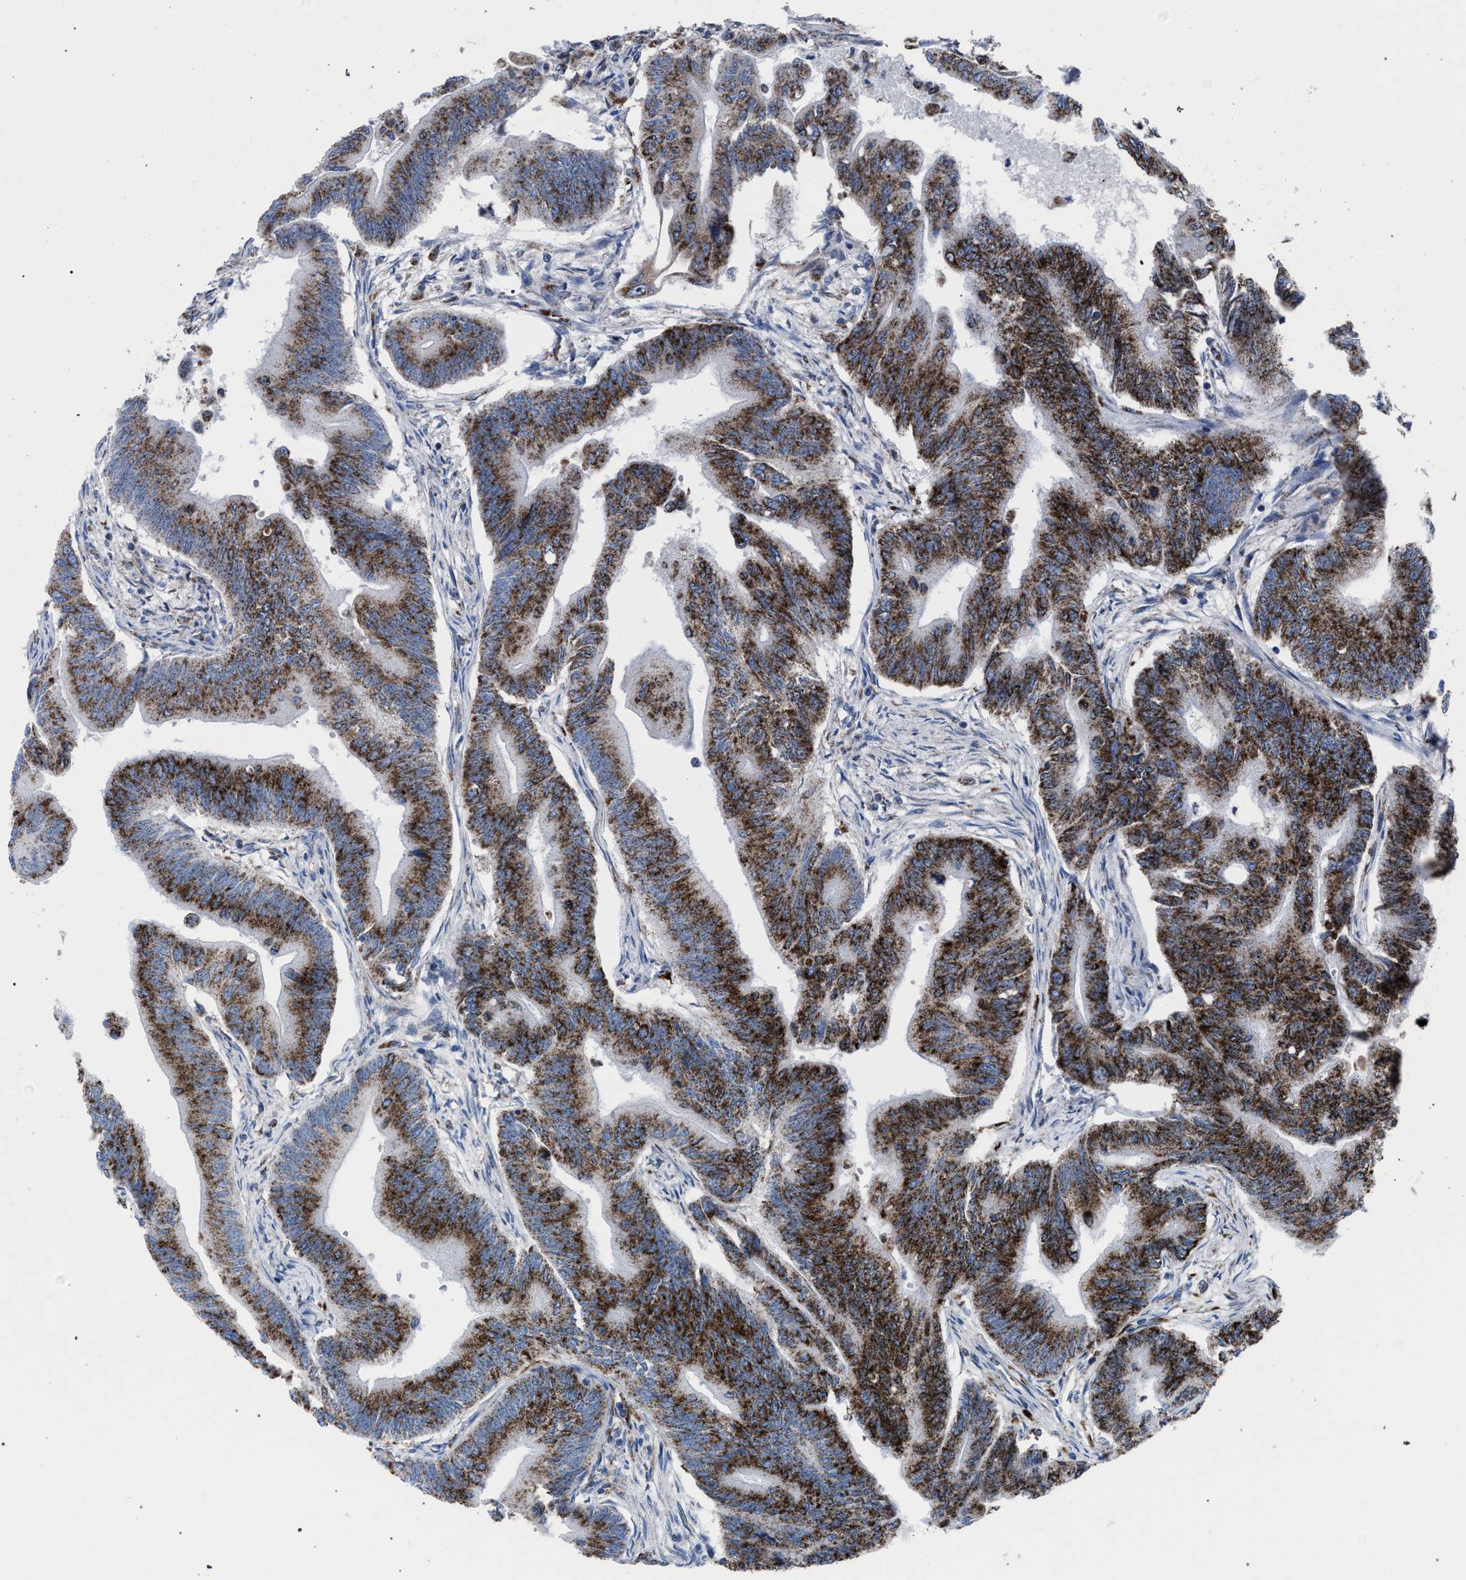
{"staining": {"intensity": "strong", "quantity": ">75%", "location": "cytoplasmic/membranous"}, "tissue": "colorectal cancer", "cell_type": "Tumor cells", "image_type": "cancer", "snomed": [{"axis": "morphology", "description": "Adenoma, NOS"}, {"axis": "morphology", "description": "Adenocarcinoma, NOS"}, {"axis": "topography", "description": "Colon"}], "caption": "Immunohistochemical staining of adenocarcinoma (colorectal) displays strong cytoplasmic/membranous protein expression in approximately >75% of tumor cells. The protein of interest is shown in brown color, while the nuclei are stained blue.", "gene": "HSD17B4", "patient": {"sex": "male", "age": 79}}